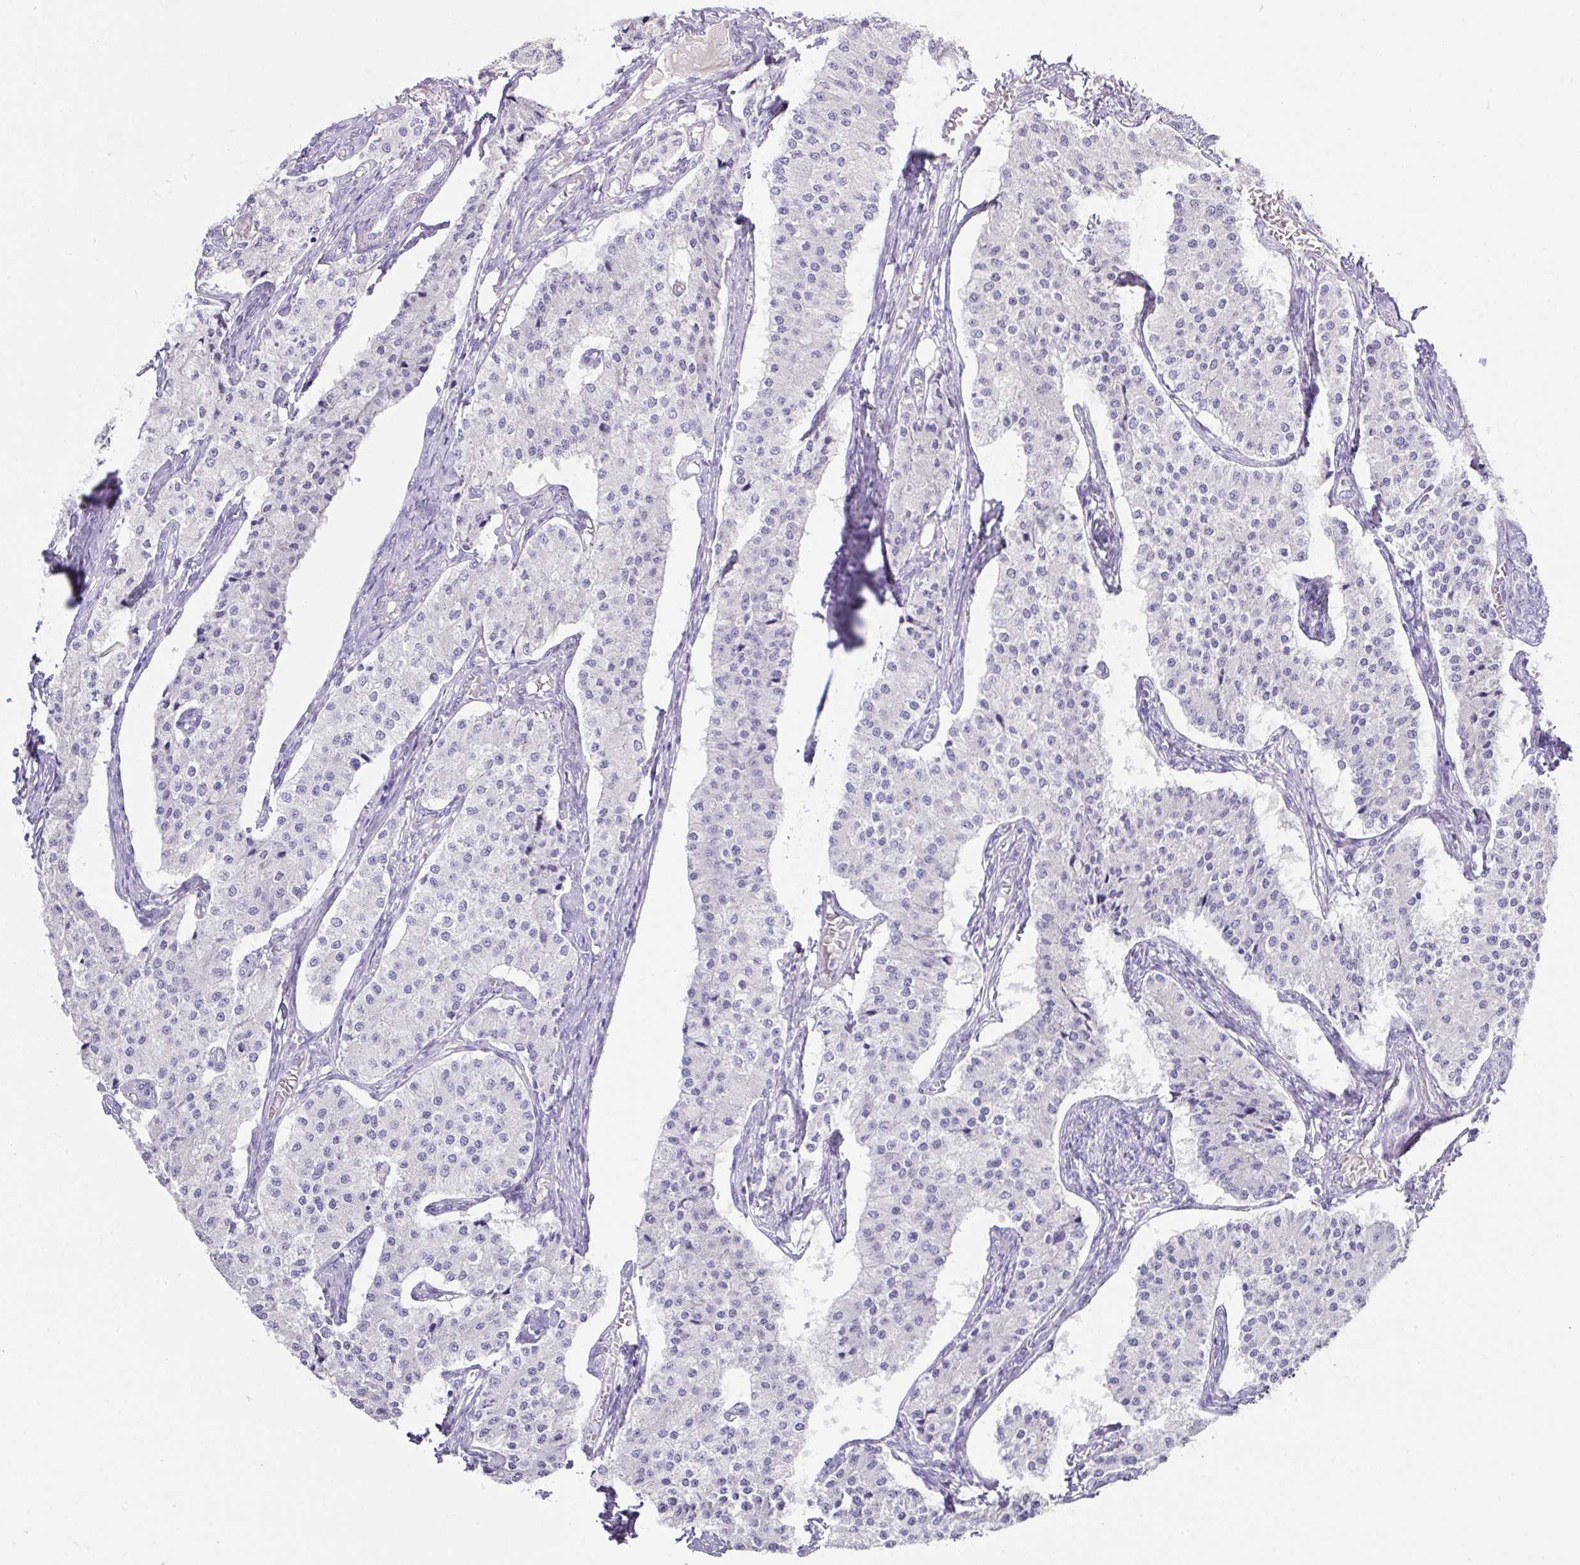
{"staining": {"intensity": "negative", "quantity": "none", "location": "none"}, "tissue": "carcinoid", "cell_type": "Tumor cells", "image_type": "cancer", "snomed": [{"axis": "morphology", "description": "Carcinoid, malignant, NOS"}, {"axis": "topography", "description": "Colon"}], "caption": "Carcinoid (malignant) was stained to show a protein in brown. There is no significant expression in tumor cells.", "gene": "TARM1", "patient": {"sex": "female", "age": 52}}